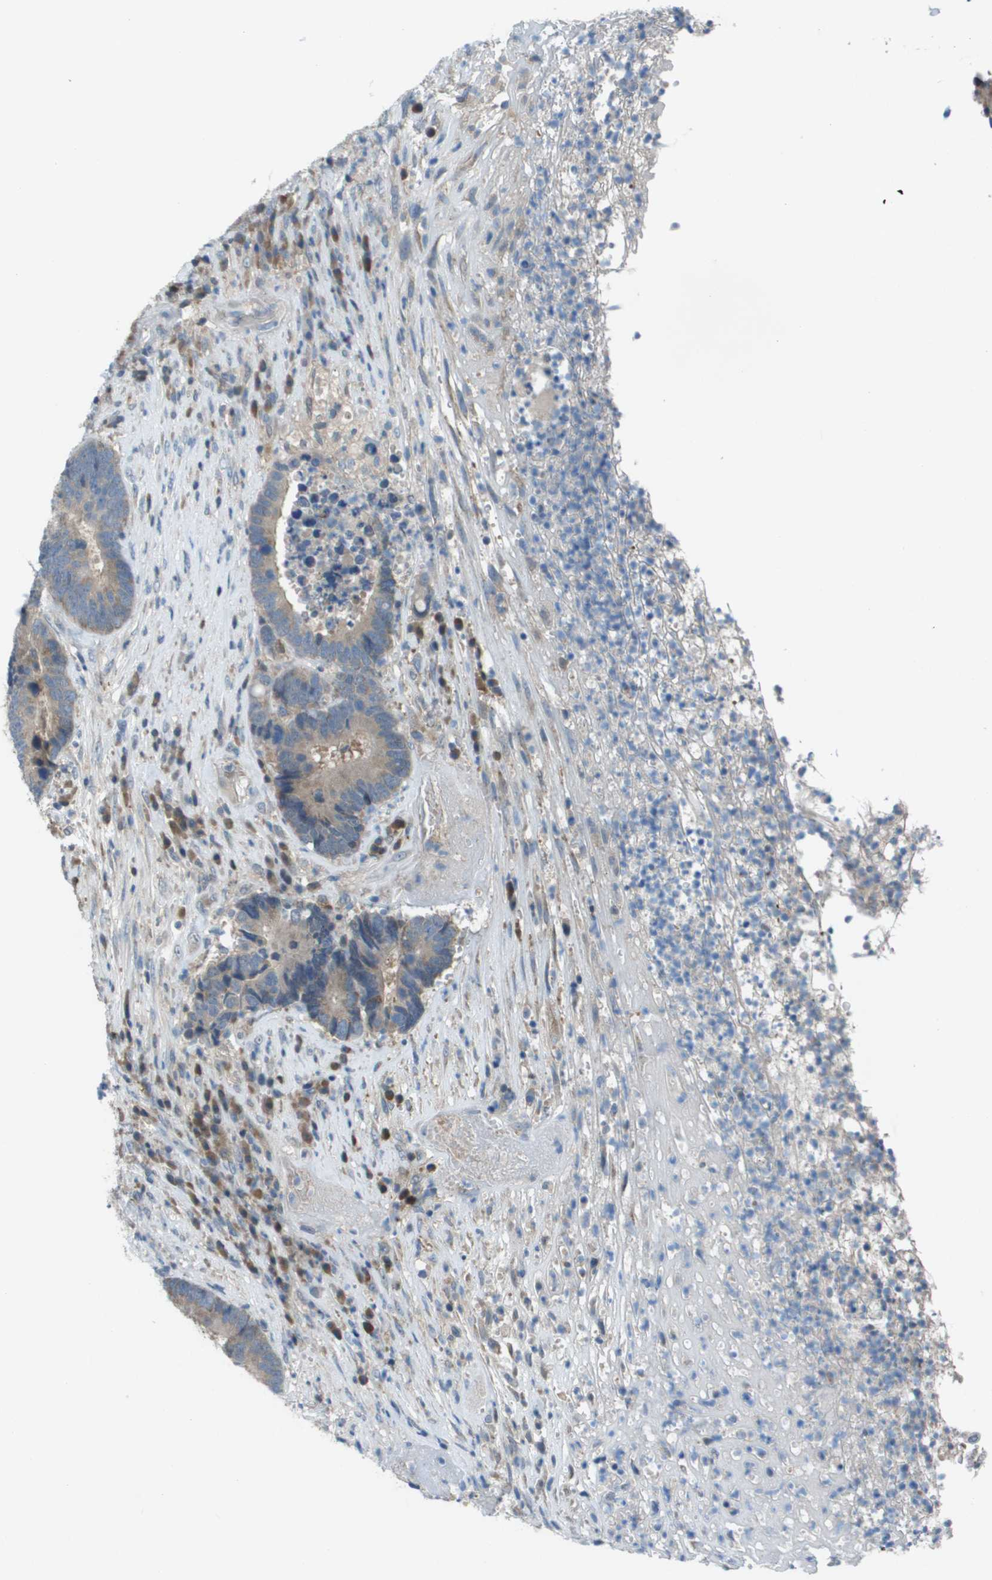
{"staining": {"intensity": "moderate", "quantity": ">75%", "location": "cytoplasmic/membranous"}, "tissue": "colorectal cancer", "cell_type": "Tumor cells", "image_type": "cancer", "snomed": [{"axis": "morphology", "description": "Adenocarcinoma, NOS"}, {"axis": "topography", "description": "Rectum"}], "caption": "Human colorectal cancer stained with a protein marker shows moderate staining in tumor cells.", "gene": "CAMK4", "patient": {"sex": "female", "age": 89}}